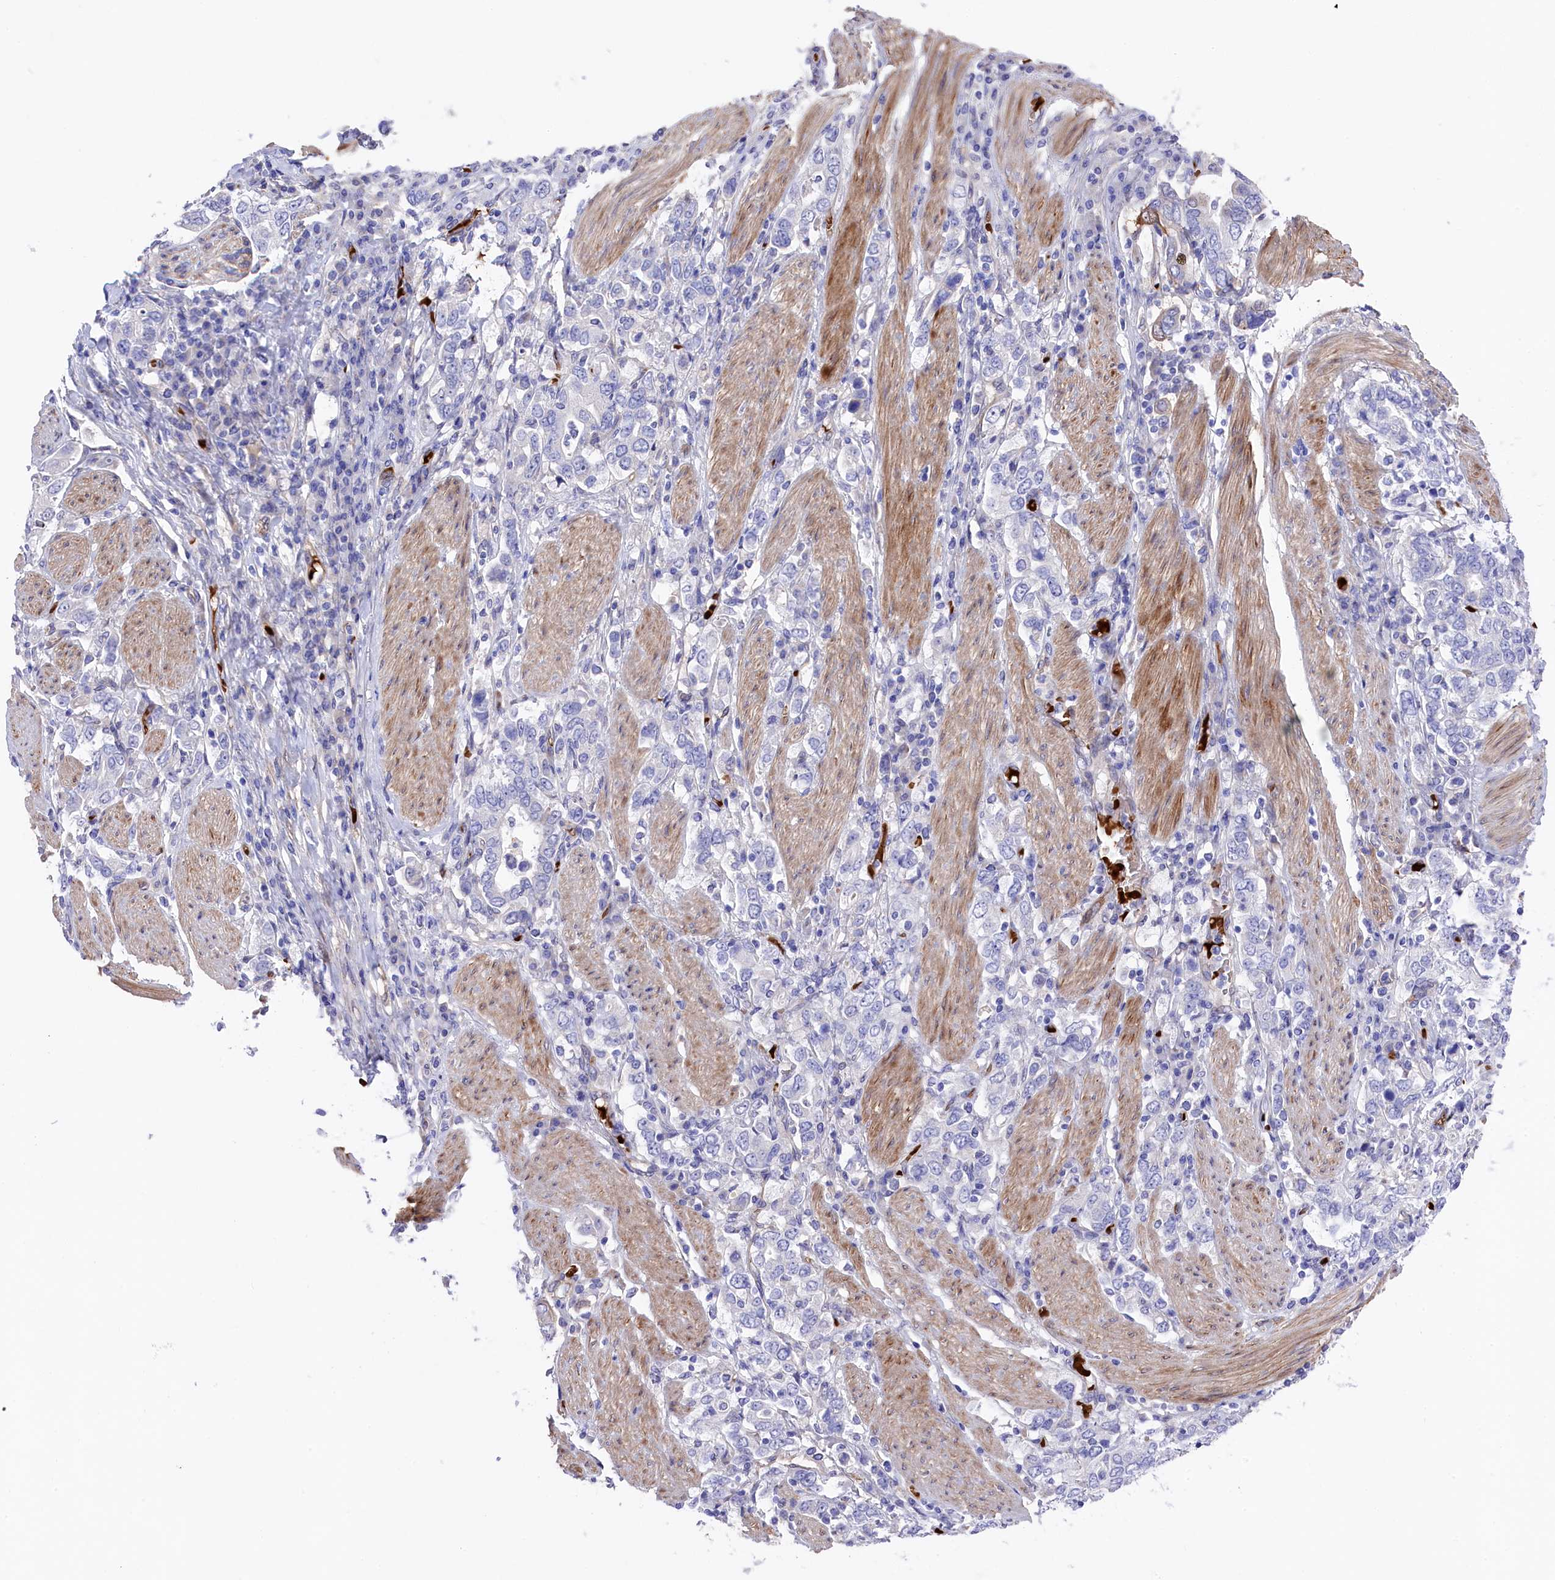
{"staining": {"intensity": "negative", "quantity": "none", "location": "none"}, "tissue": "stomach cancer", "cell_type": "Tumor cells", "image_type": "cancer", "snomed": [{"axis": "morphology", "description": "Adenocarcinoma, NOS"}, {"axis": "topography", "description": "Stomach, upper"}], "caption": "DAB immunohistochemical staining of stomach adenocarcinoma demonstrates no significant staining in tumor cells.", "gene": "LHFPL4", "patient": {"sex": "male", "age": 62}}